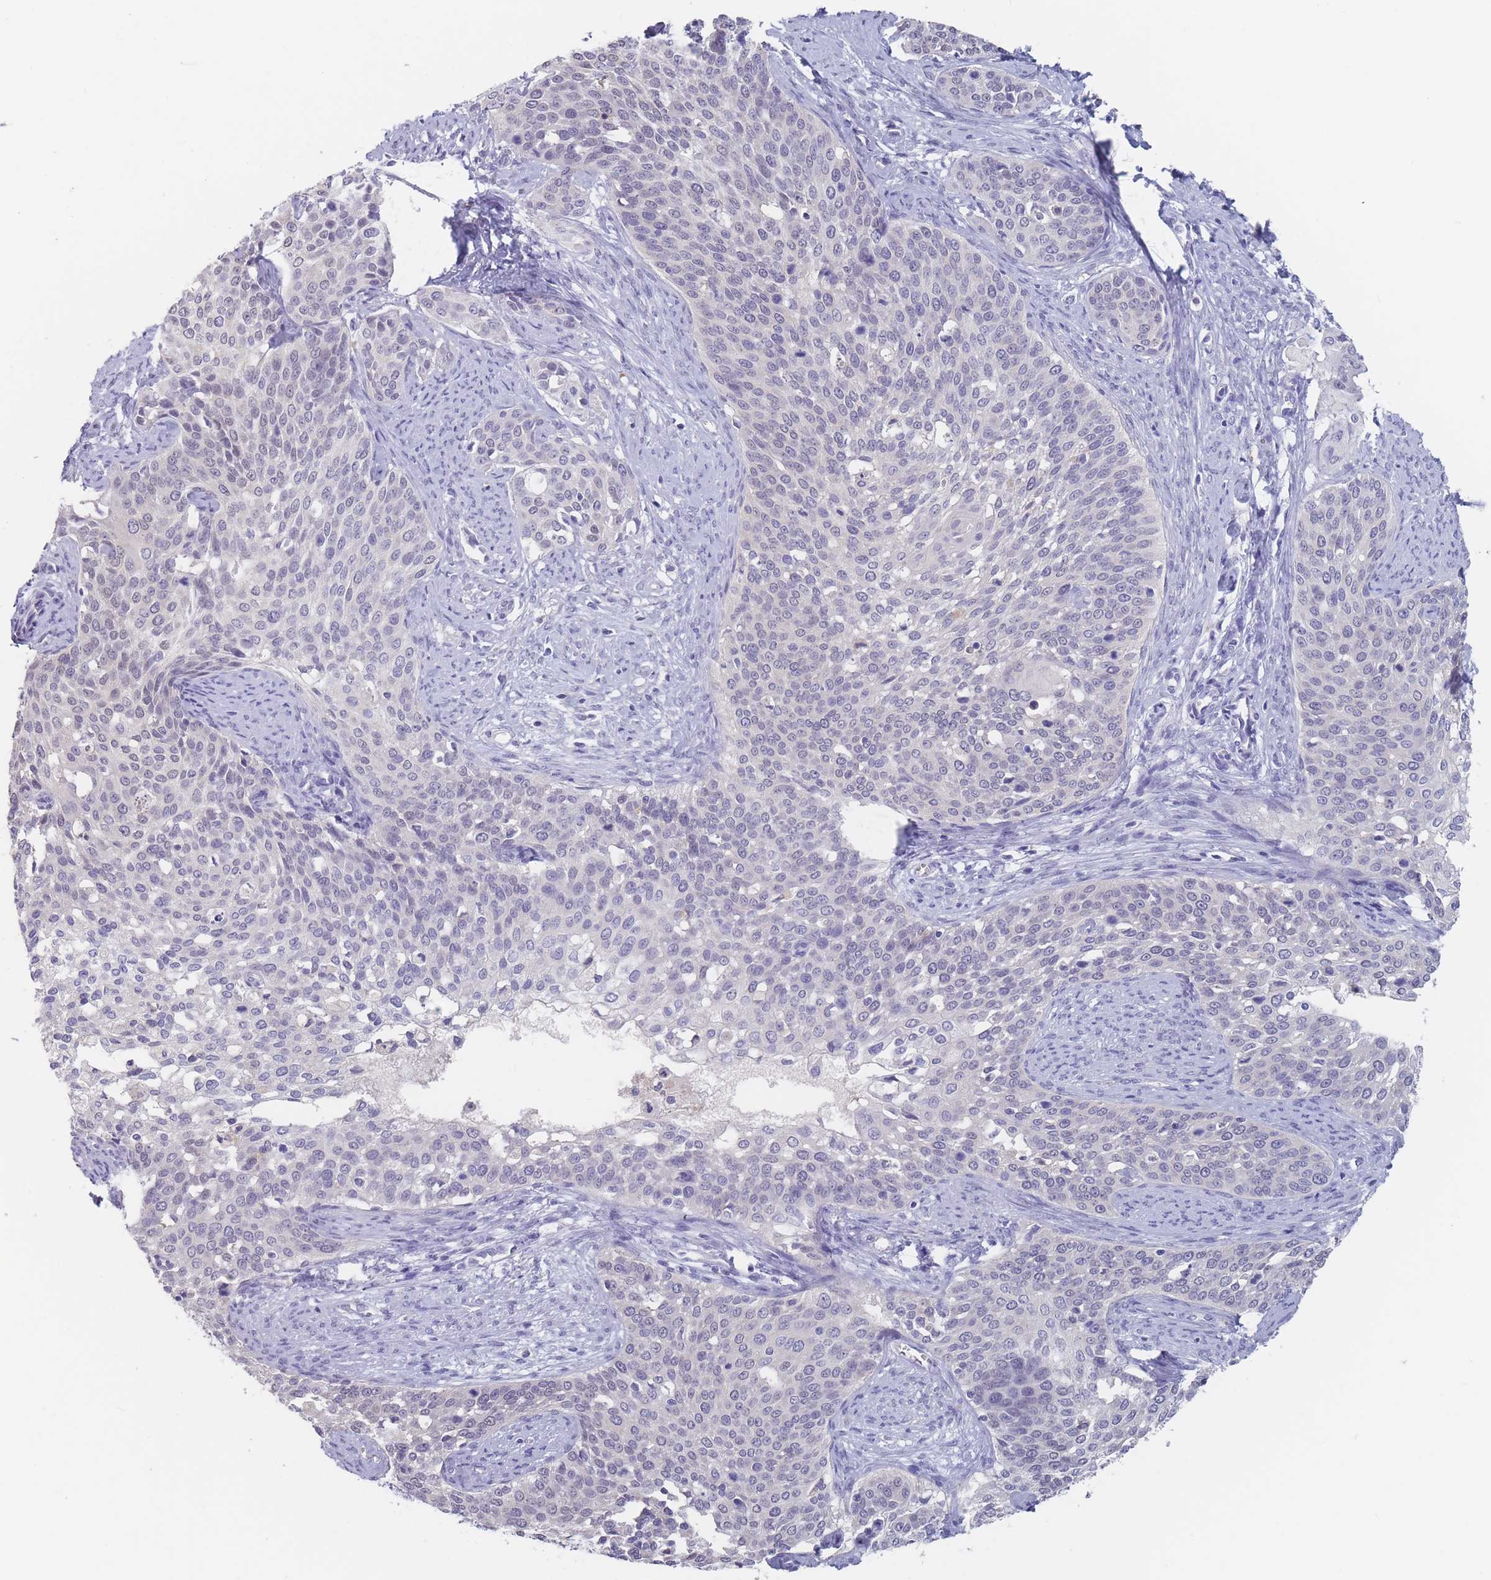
{"staining": {"intensity": "negative", "quantity": "none", "location": "none"}, "tissue": "cervical cancer", "cell_type": "Tumor cells", "image_type": "cancer", "snomed": [{"axis": "morphology", "description": "Squamous cell carcinoma, NOS"}, {"axis": "topography", "description": "Cervix"}], "caption": "This is an immunohistochemistry micrograph of human squamous cell carcinoma (cervical). There is no expression in tumor cells.", "gene": "CYP51A1", "patient": {"sex": "female", "age": 44}}